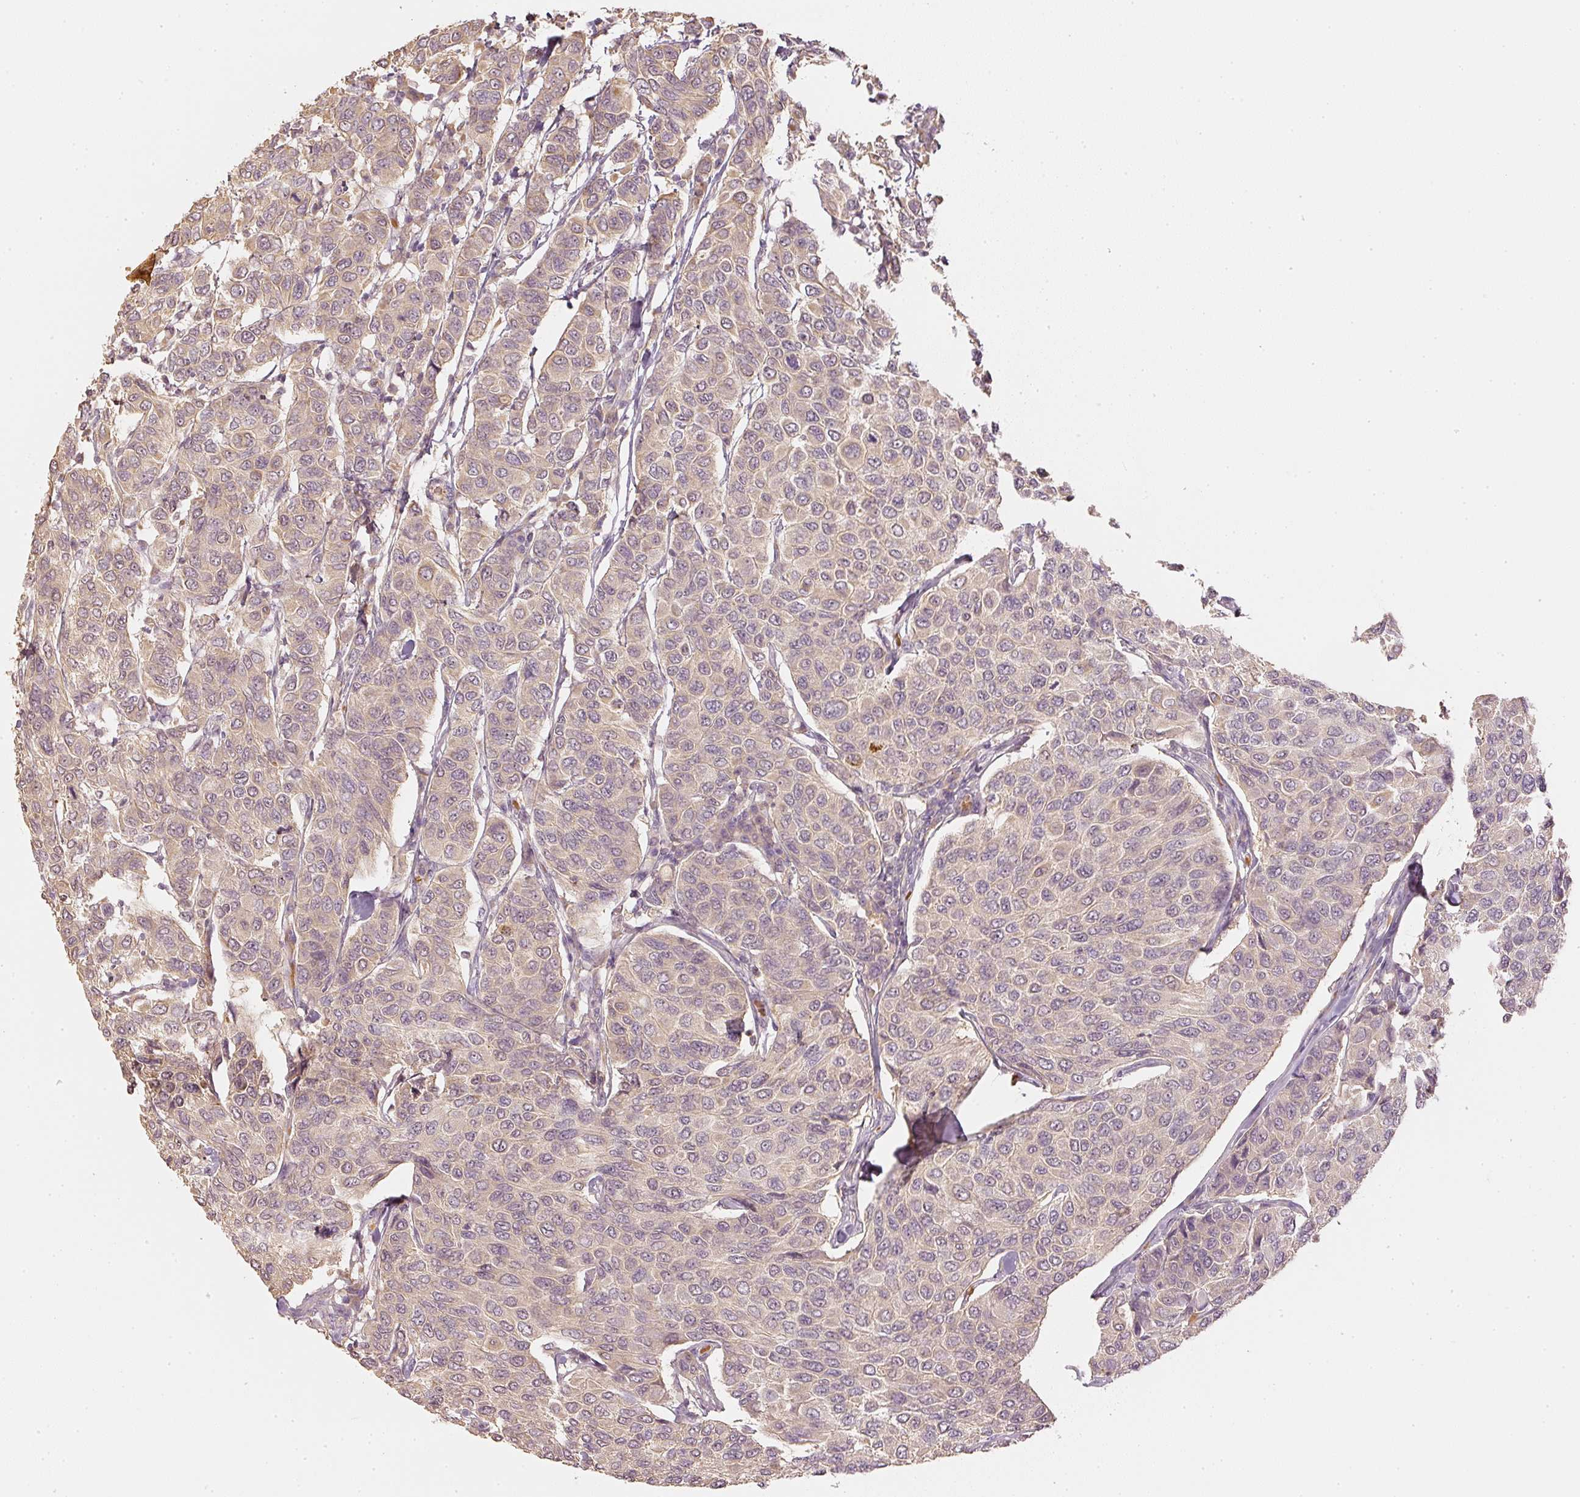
{"staining": {"intensity": "weak", "quantity": ">75%", "location": "cytoplasmic/membranous"}, "tissue": "breast cancer", "cell_type": "Tumor cells", "image_type": "cancer", "snomed": [{"axis": "morphology", "description": "Duct carcinoma"}, {"axis": "topography", "description": "Breast"}], "caption": "Protein expression analysis of breast cancer demonstrates weak cytoplasmic/membranous positivity in about >75% of tumor cells. Nuclei are stained in blue.", "gene": "GZMA", "patient": {"sex": "female", "age": 55}}